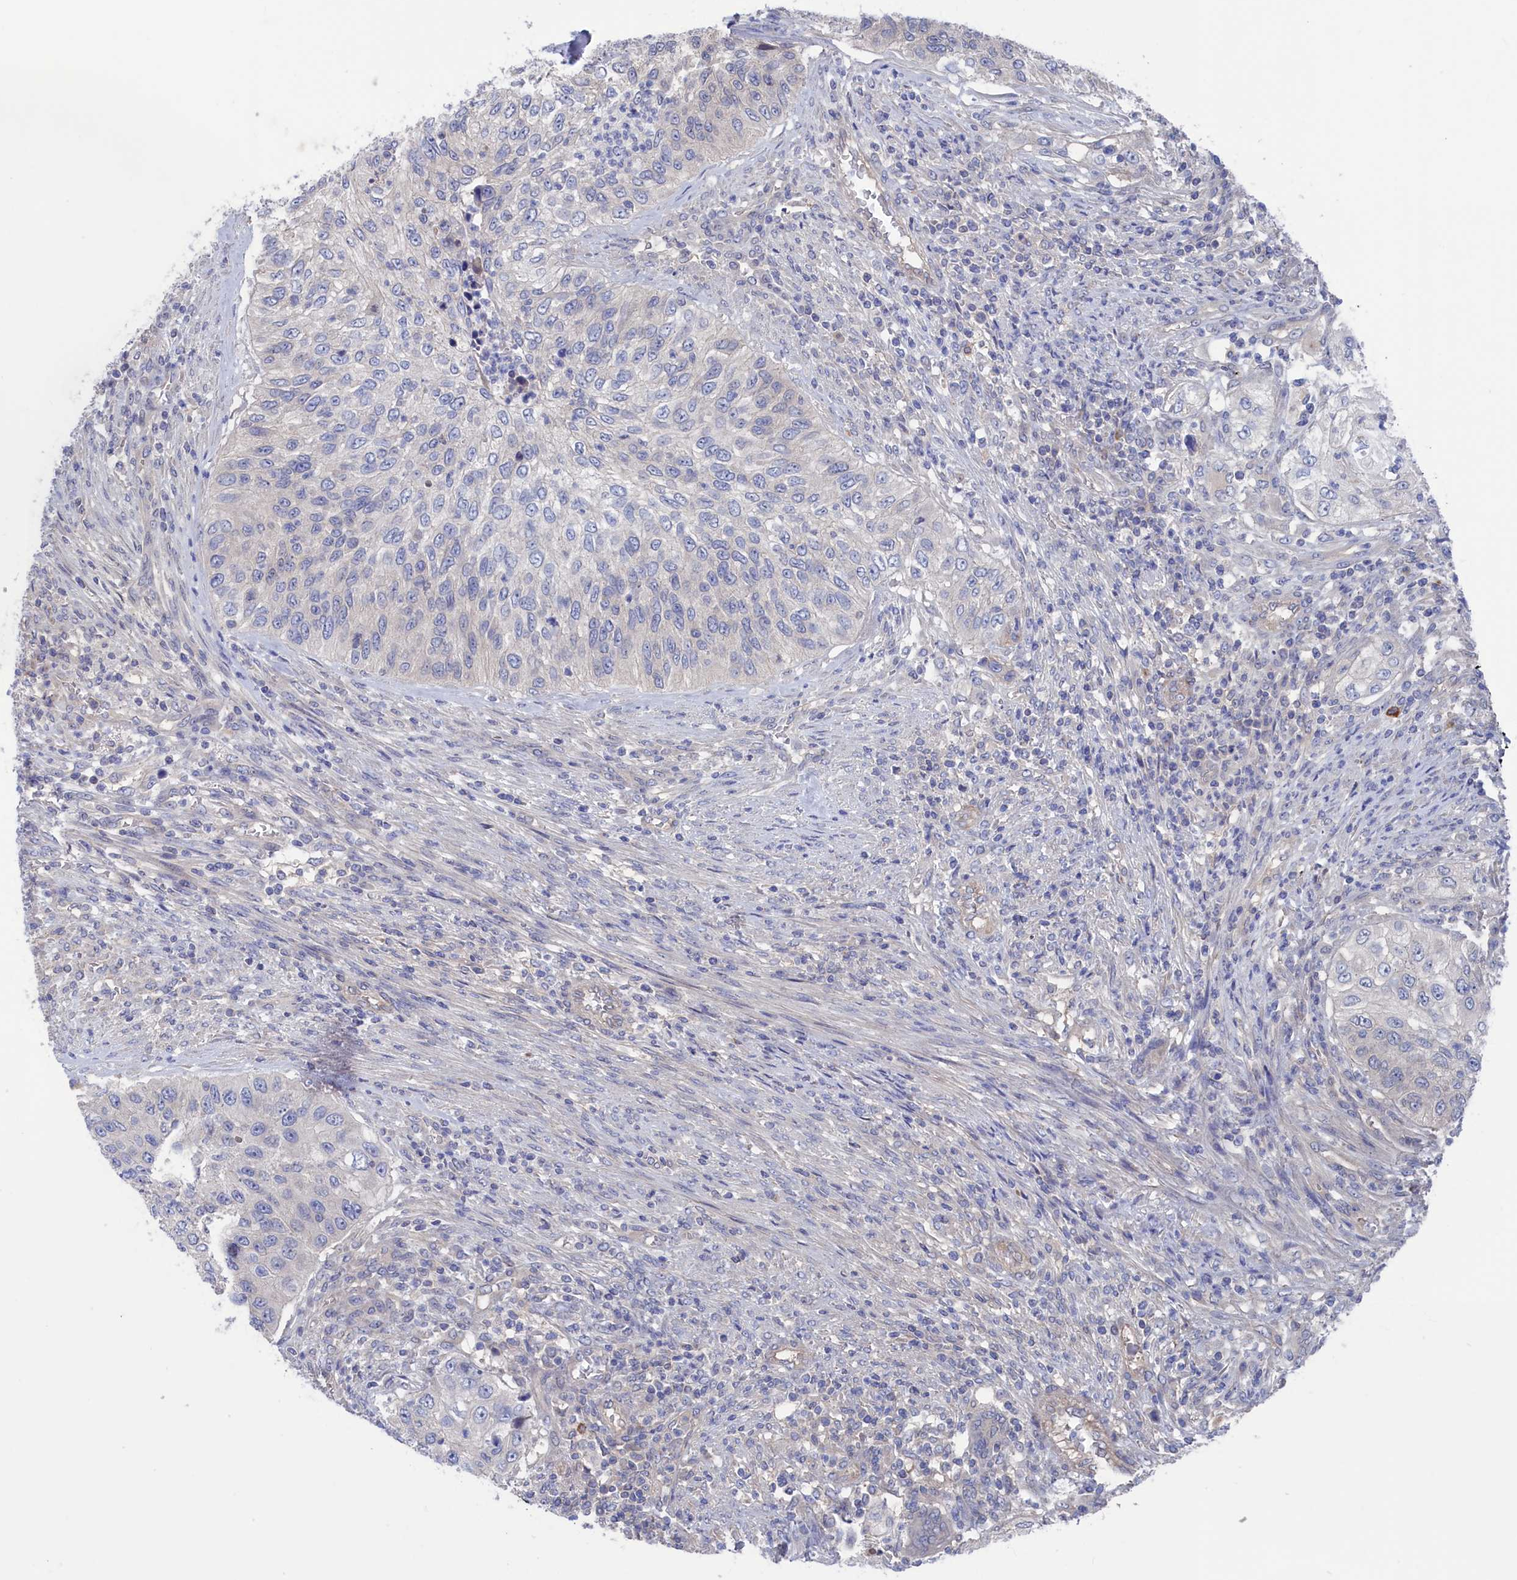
{"staining": {"intensity": "negative", "quantity": "none", "location": "none"}, "tissue": "urothelial cancer", "cell_type": "Tumor cells", "image_type": "cancer", "snomed": [{"axis": "morphology", "description": "Urothelial carcinoma, High grade"}, {"axis": "topography", "description": "Urinary bladder"}], "caption": "Micrograph shows no protein expression in tumor cells of urothelial cancer tissue.", "gene": "NUTF2", "patient": {"sex": "female", "age": 60}}